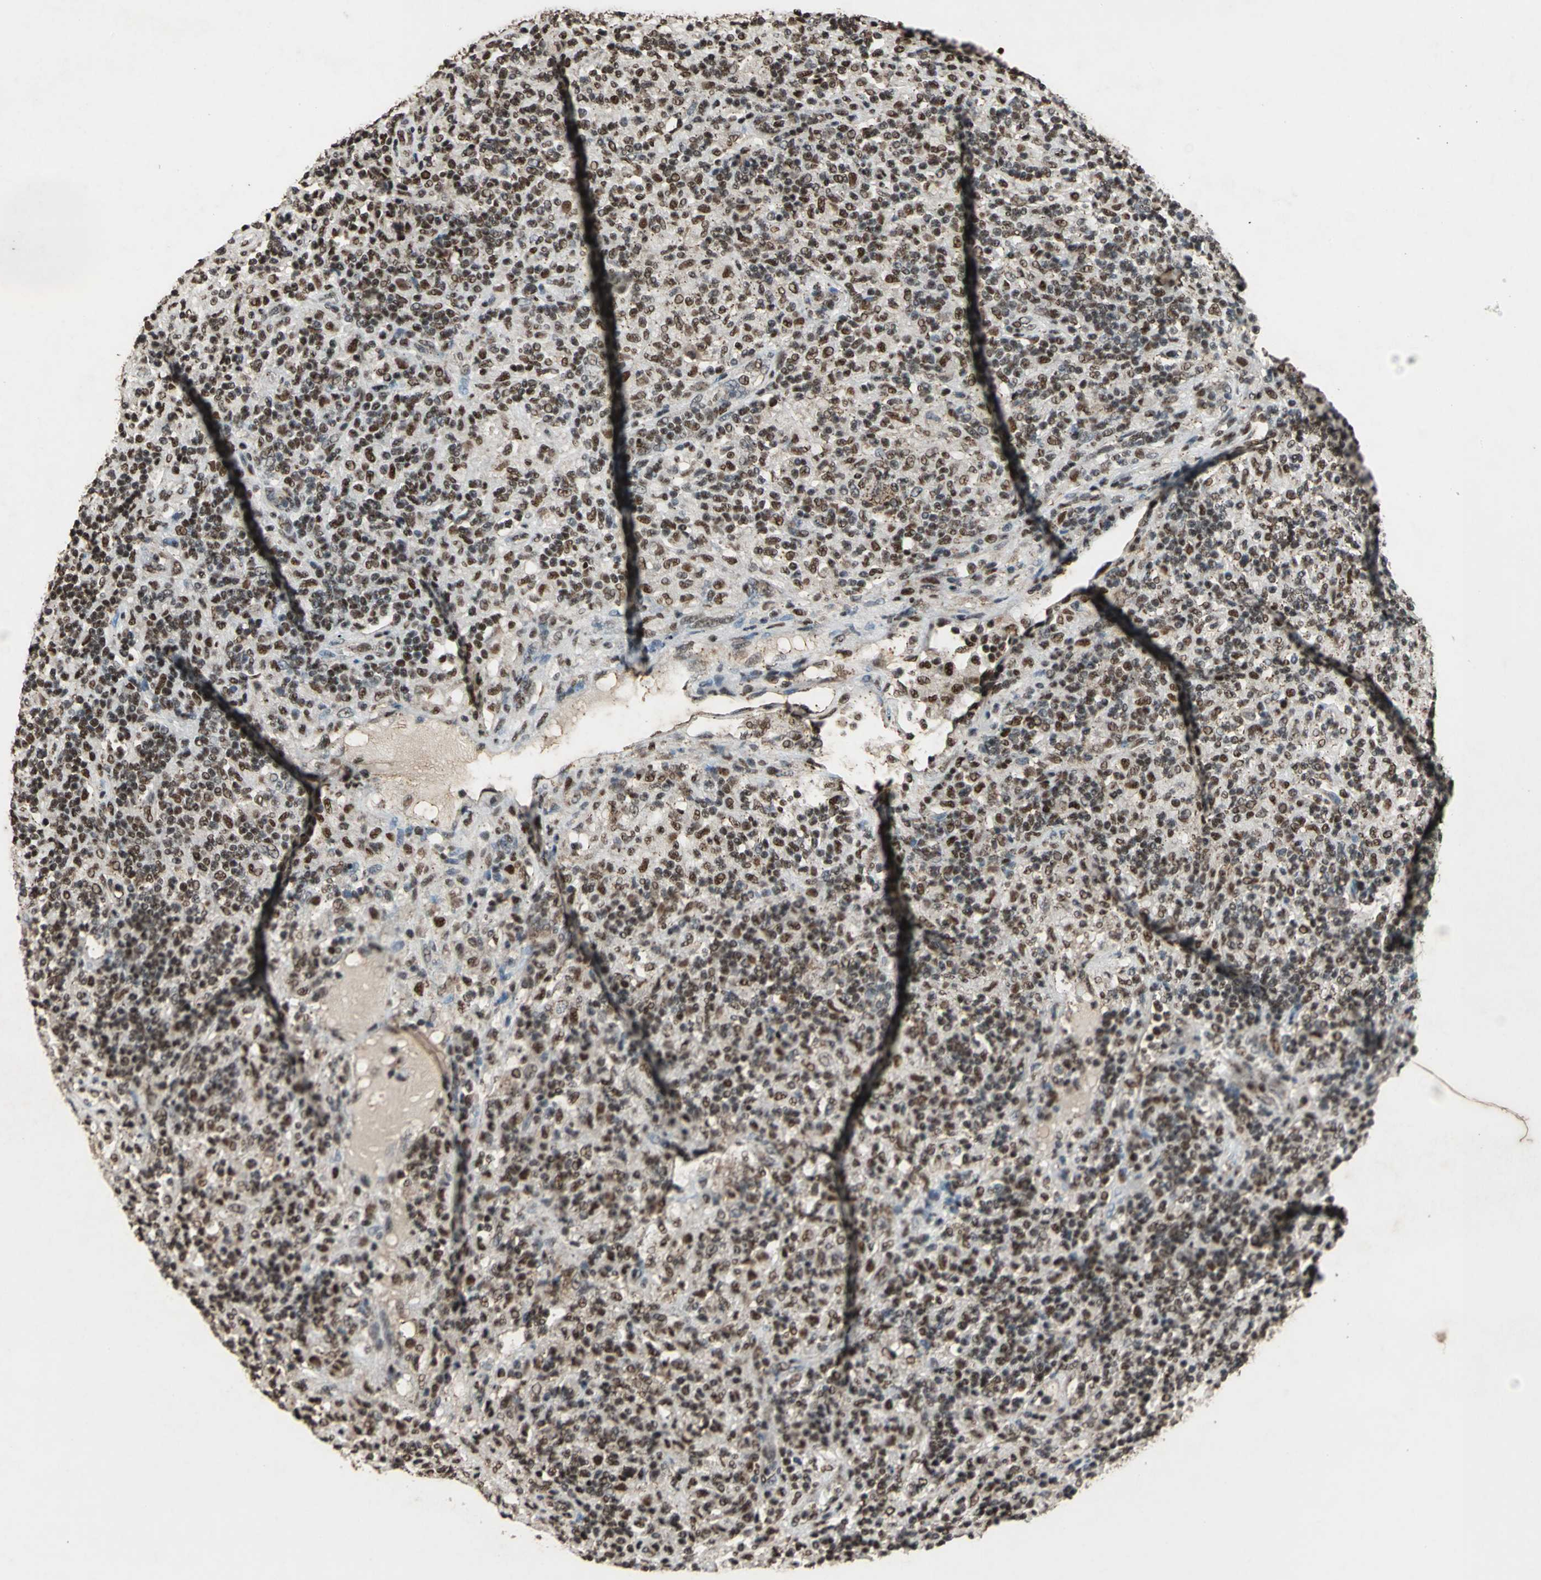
{"staining": {"intensity": "moderate", "quantity": ">75%", "location": "nuclear"}, "tissue": "lymphoma", "cell_type": "Tumor cells", "image_type": "cancer", "snomed": [{"axis": "morphology", "description": "Hodgkin's disease, NOS"}, {"axis": "topography", "description": "Lymph node"}], "caption": "This photomicrograph exhibits IHC staining of human Hodgkin's disease, with medium moderate nuclear staining in about >75% of tumor cells.", "gene": "ANP32A", "patient": {"sex": "male", "age": 70}}